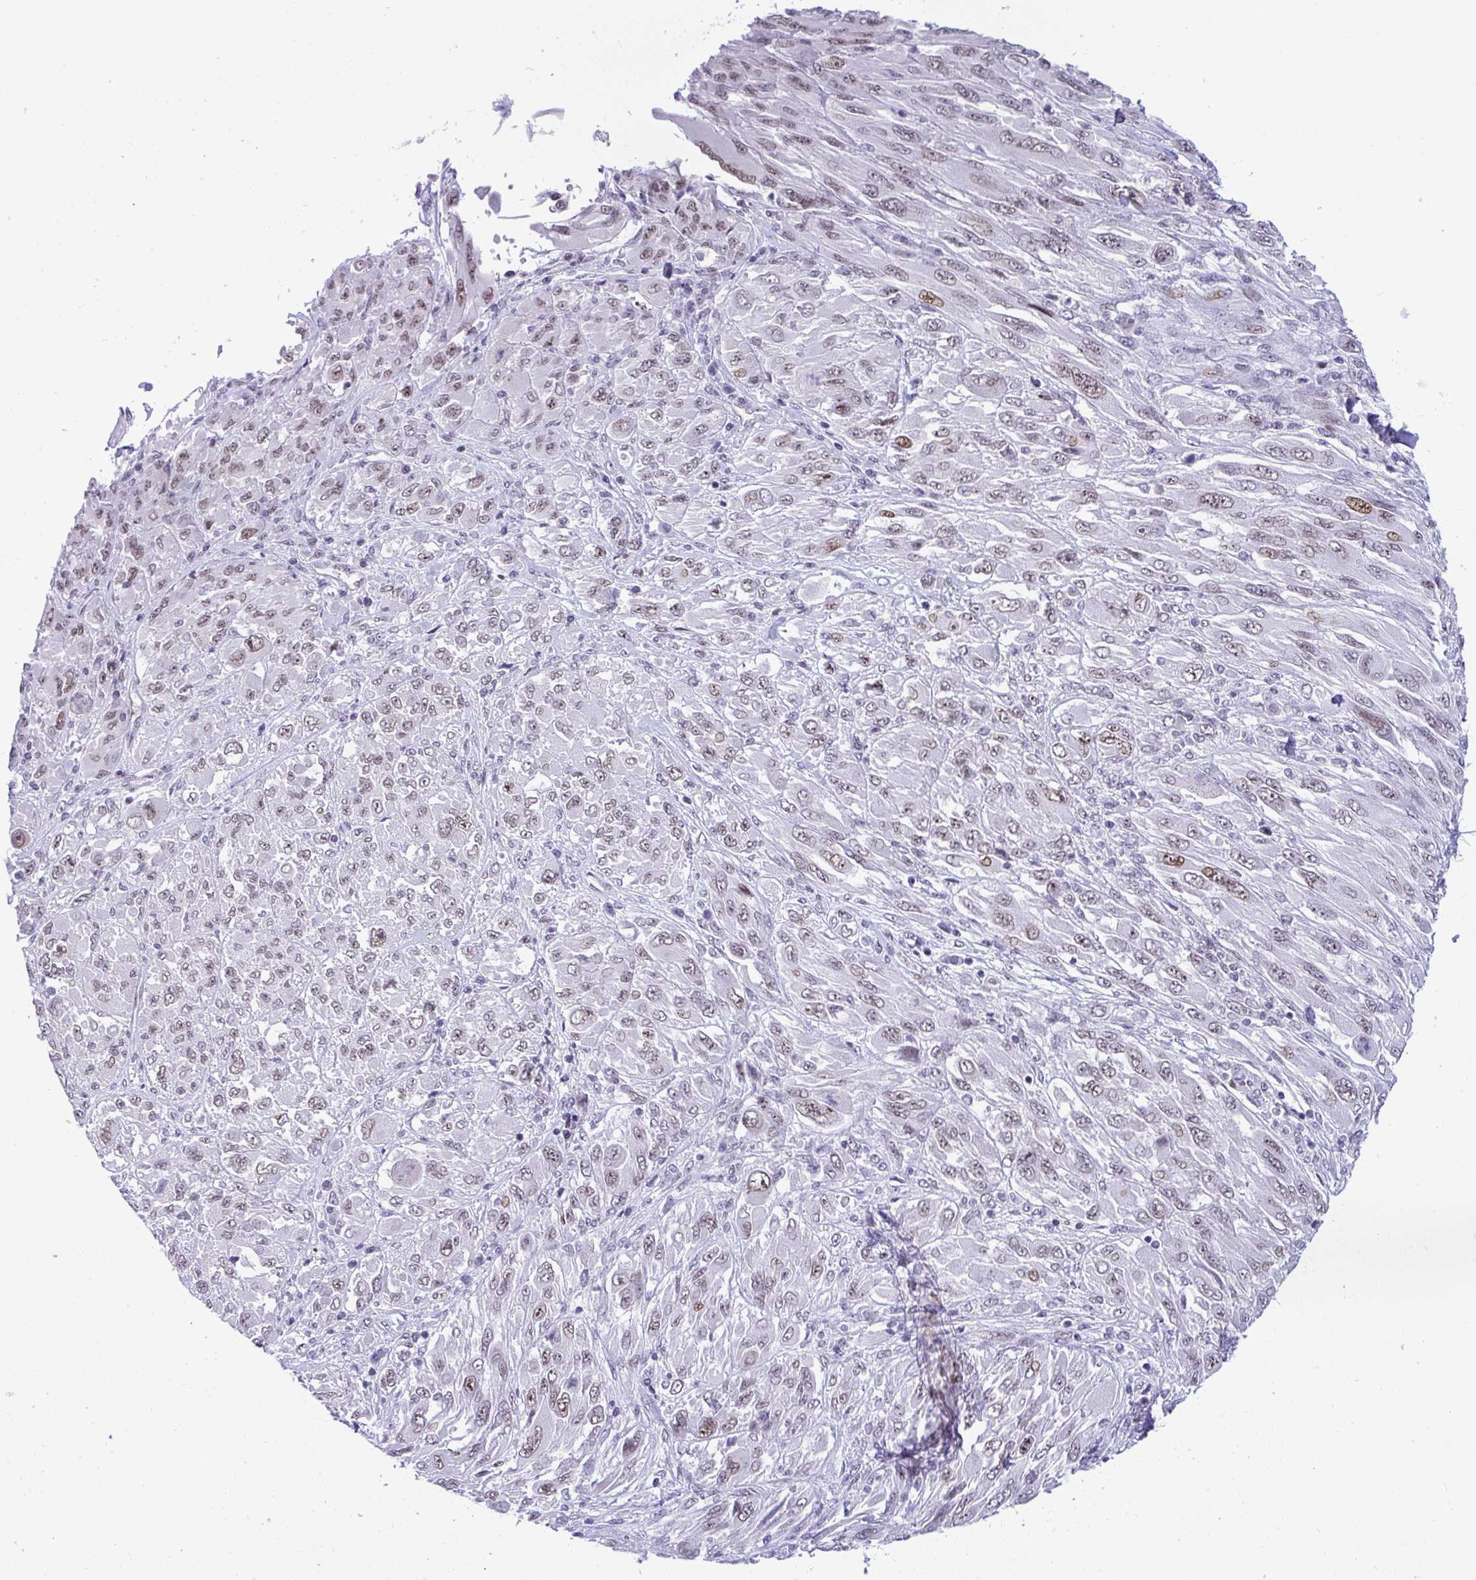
{"staining": {"intensity": "moderate", "quantity": ">75%", "location": "nuclear"}, "tissue": "melanoma", "cell_type": "Tumor cells", "image_type": "cancer", "snomed": [{"axis": "morphology", "description": "Malignant melanoma, NOS"}, {"axis": "topography", "description": "Skin"}], "caption": "Human melanoma stained with a protein marker reveals moderate staining in tumor cells.", "gene": "ZFHX3", "patient": {"sex": "female", "age": 91}}